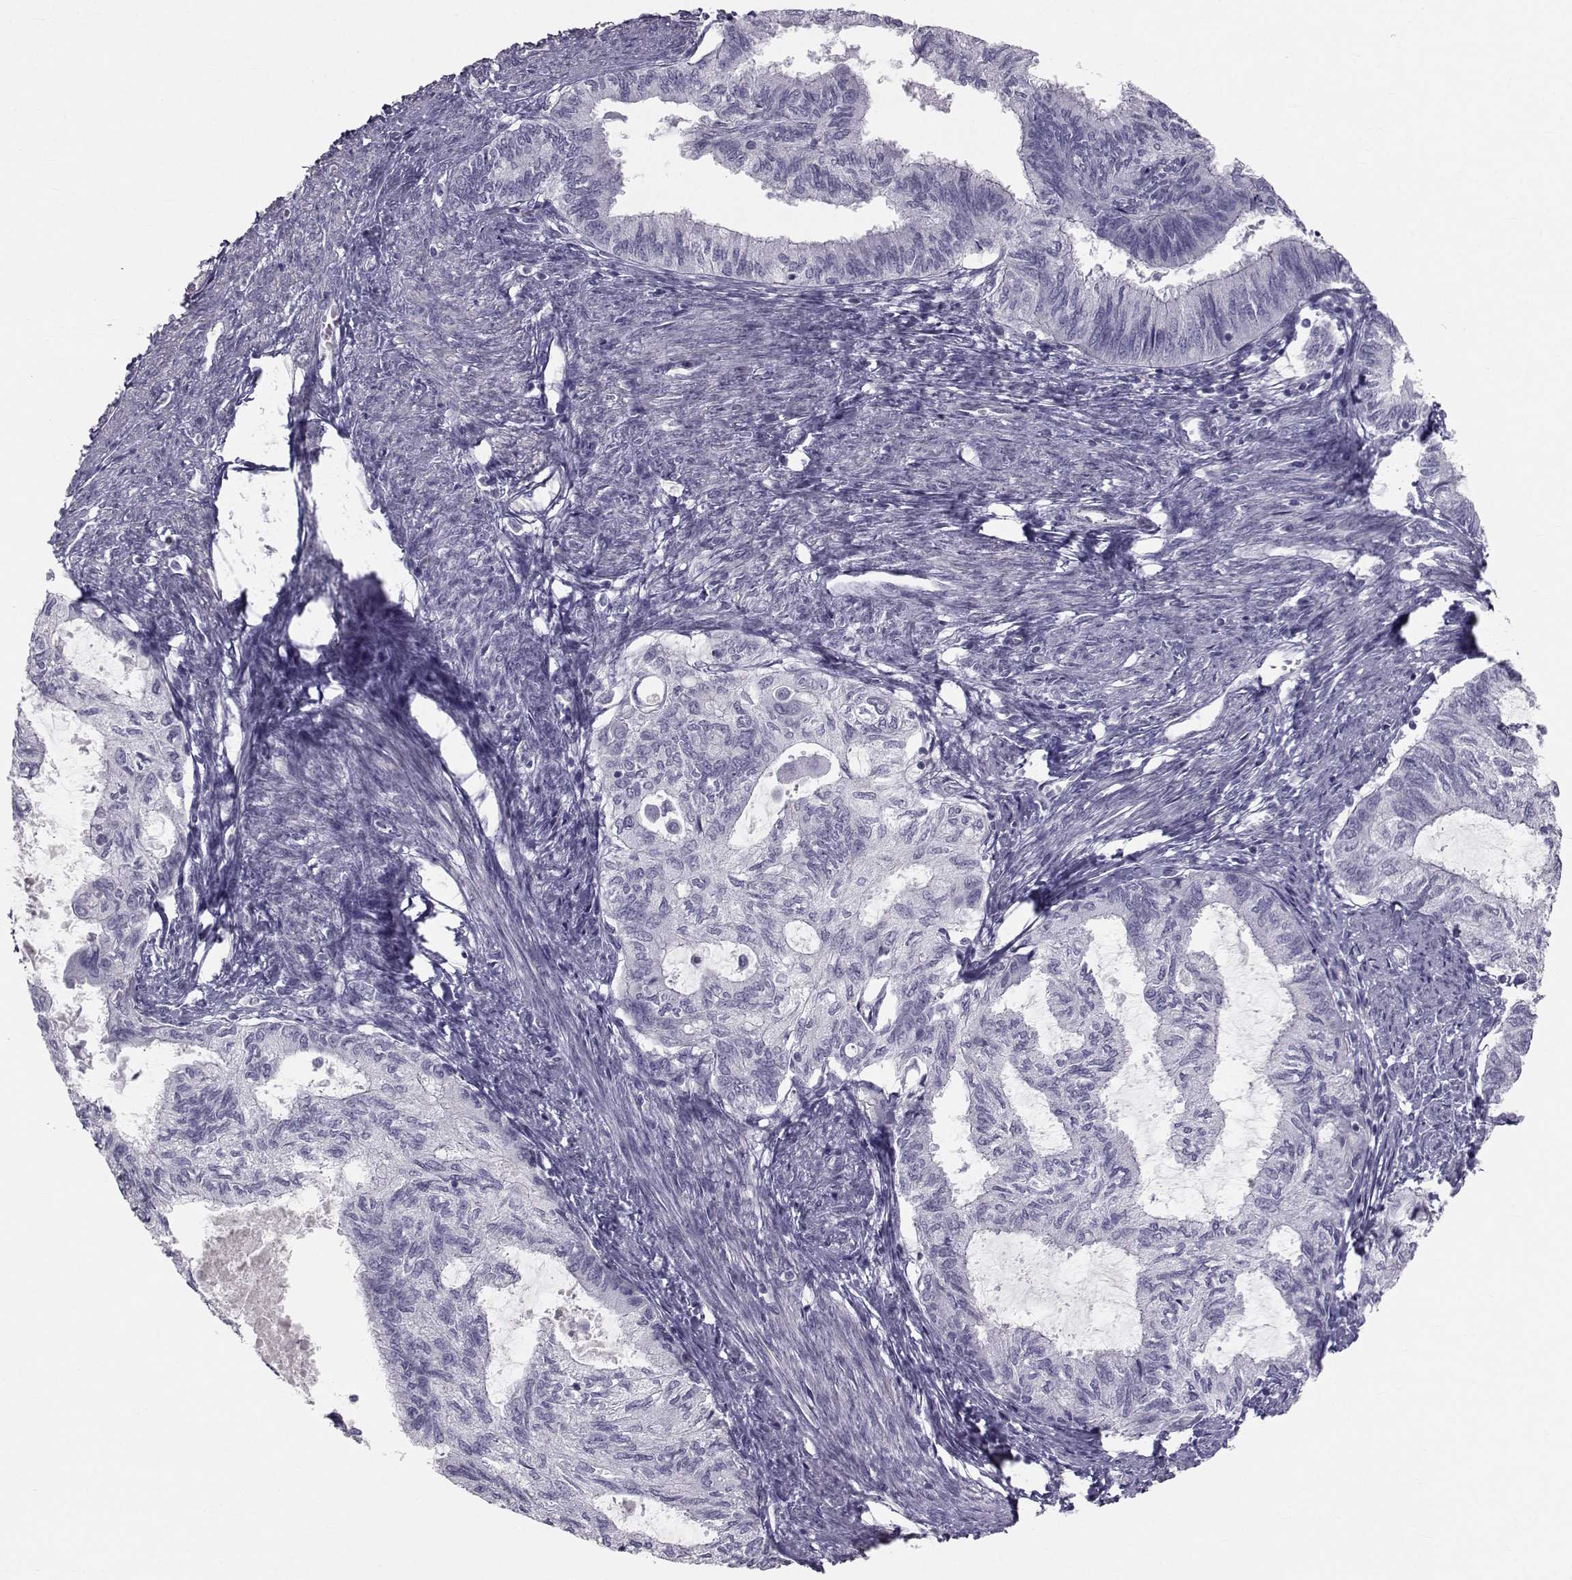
{"staining": {"intensity": "negative", "quantity": "none", "location": "none"}, "tissue": "endometrial cancer", "cell_type": "Tumor cells", "image_type": "cancer", "snomed": [{"axis": "morphology", "description": "Adenocarcinoma, NOS"}, {"axis": "topography", "description": "Endometrium"}], "caption": "Photomicrograph shows no protein positivity in tumor cells of endometrial cancer (adenocarcinoma) tissue.", "gene": "GARIN3", "patient": {"sex": "female", "age": 86}}